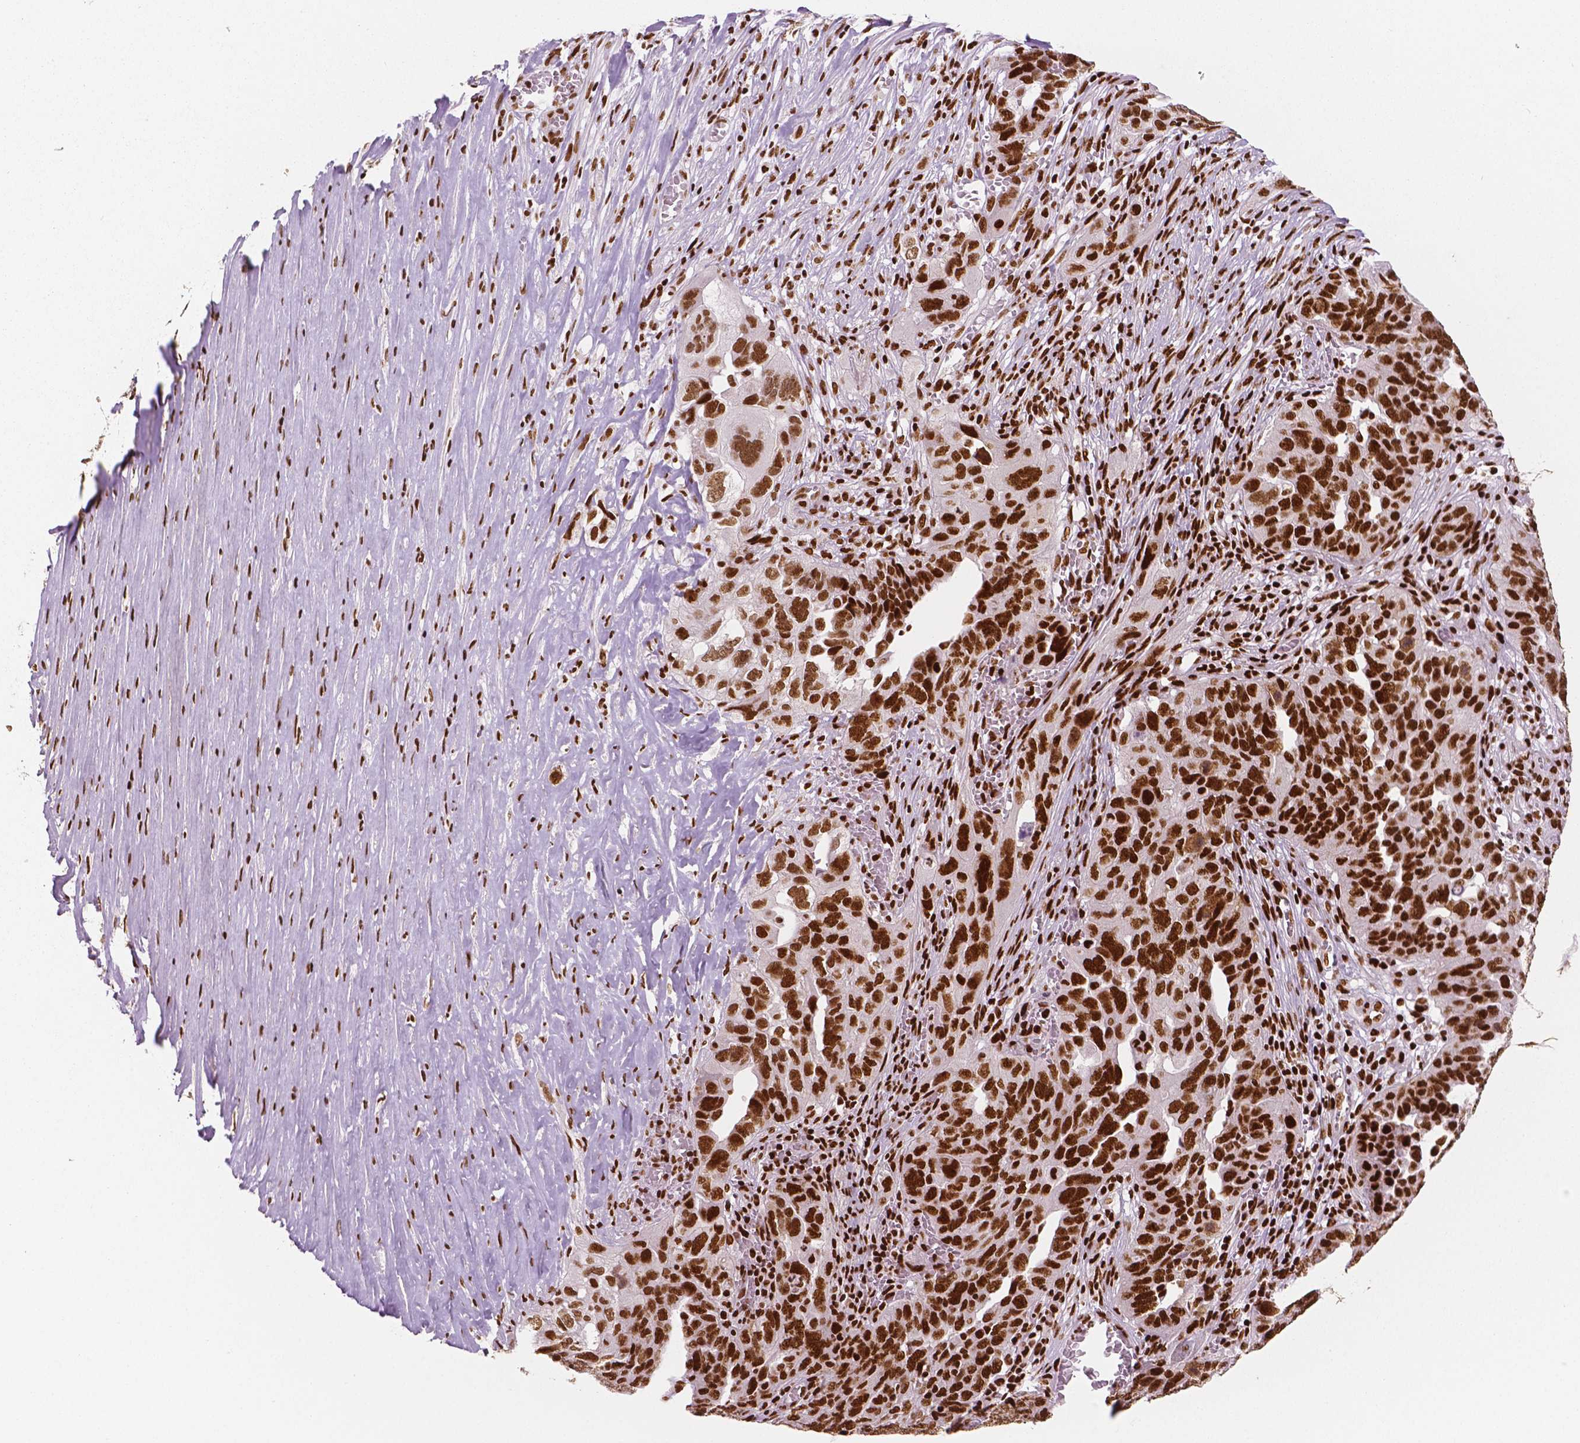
{"staining": {"intensity": "strong", "quantity": ">75%", "location": "nuclear"}, "tissue": "ovarian cancer", "cell_type": "Tumor cells", "image_type": "cancer", "snomed": [{"axis": "morphology", "description": "Carcinoma, endometroid"}, {"axis": "topography", "description": "Soft tissue"}, {"axis": "topography", "description": "Ovary"}], "caption": "Strong nuclear protein expression is appreciated in approximately >75% of tumor cells in endometroid carcinoma (ovarian).", "gene": "BRD4", "patient": {"sex": "female", "age": 52}}